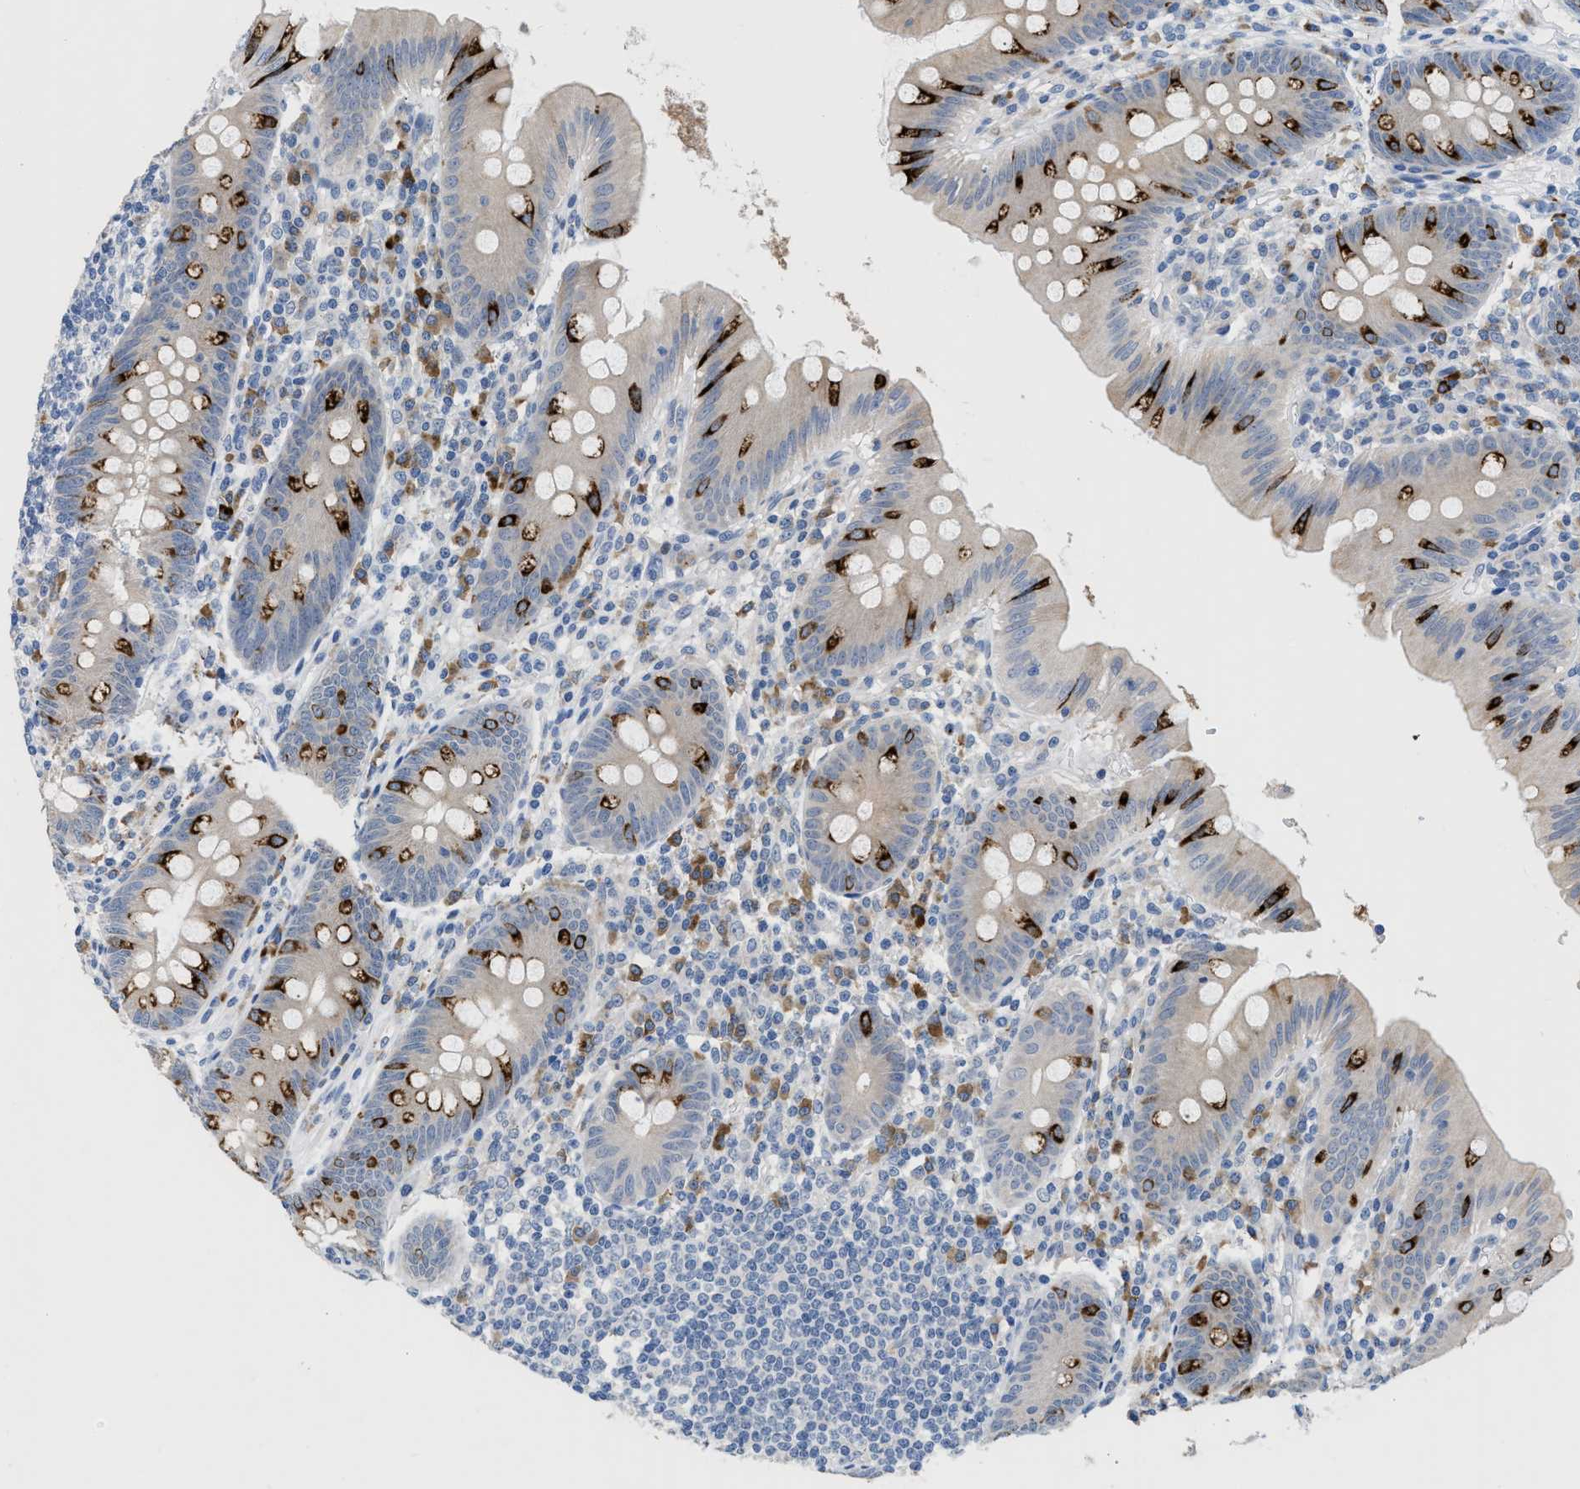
{"staining": {"intensity": "strong", "quantity": "<25%", "location": "cytoplasmic/membranous"}, "tissue": "appendix", "cell_type": "Glandular cells", "image_type": "normal", "snomed": [{"axis": "morphology", "description": "Normal tissue, NOS"}, {"axis": "topography", "description": "Appendix"}], "caption": "Protein analysis of unremarkable appendix reveals strong cytoplasmic/membranous positivity in about <25% of glandular cells.", "gene": "OR9K2", "patient": {"sex": "male", "age": 56}}